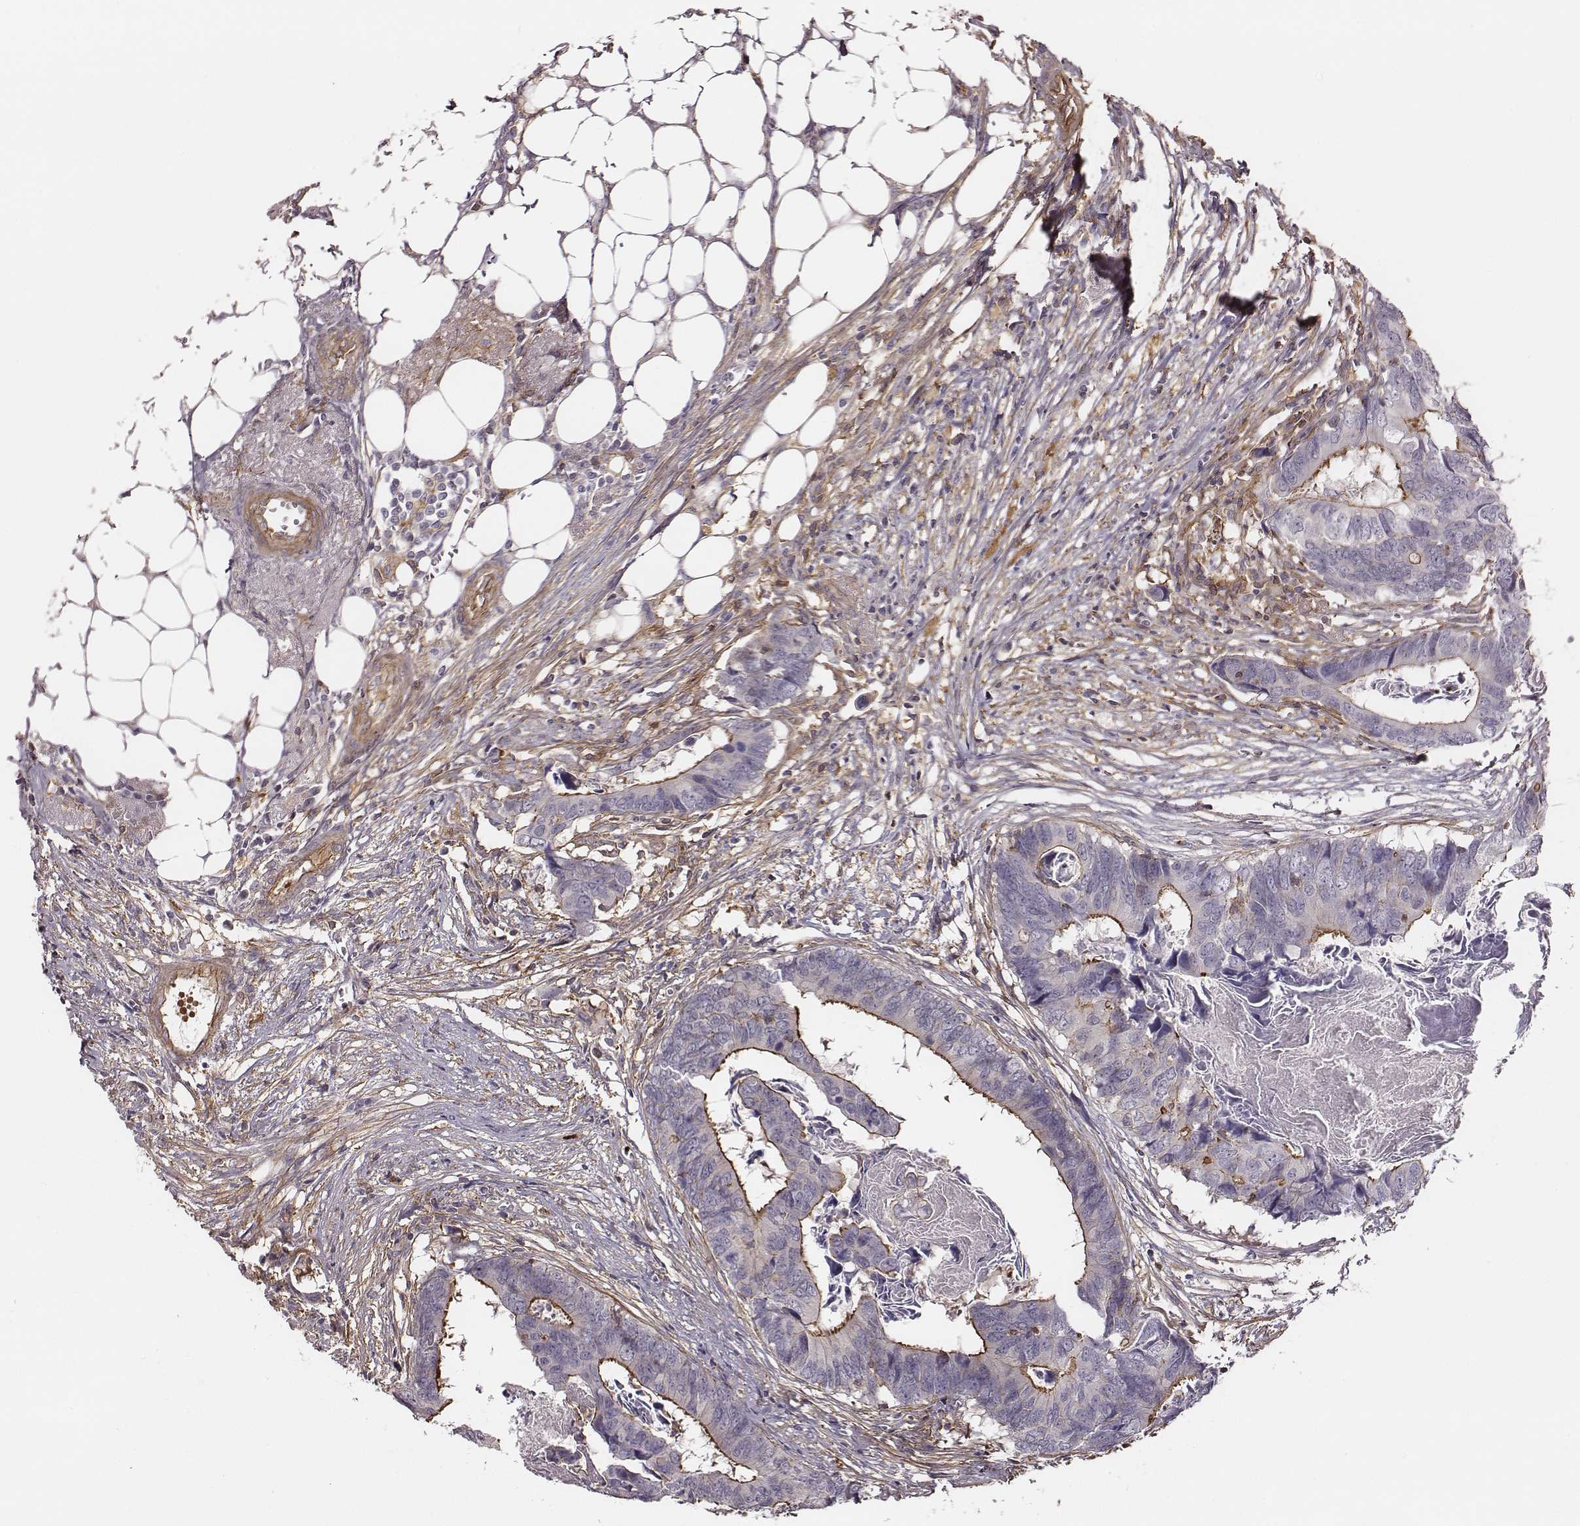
{"staining": {"intensity": "strong", "quantity": "<25%", "location": "cytoplasmic/membranous"}, "tissue": "colorectal cancer", "cell_type": "Tumor cells", "image_type": "cancer", "snomed": [{"axis": "morphology", "description": "Adenocarcinoma, NOS"}, {"axis": "topography", "description": "Colon"}], "caption": "The image reveals staining of adenocarcinoma (colorectal), revealing strong cytoplasmic/membranous protein positivity (brown color) within tumor cells.", "gene": "ZYX", "patient": {"sex": "female", "age": 82}}